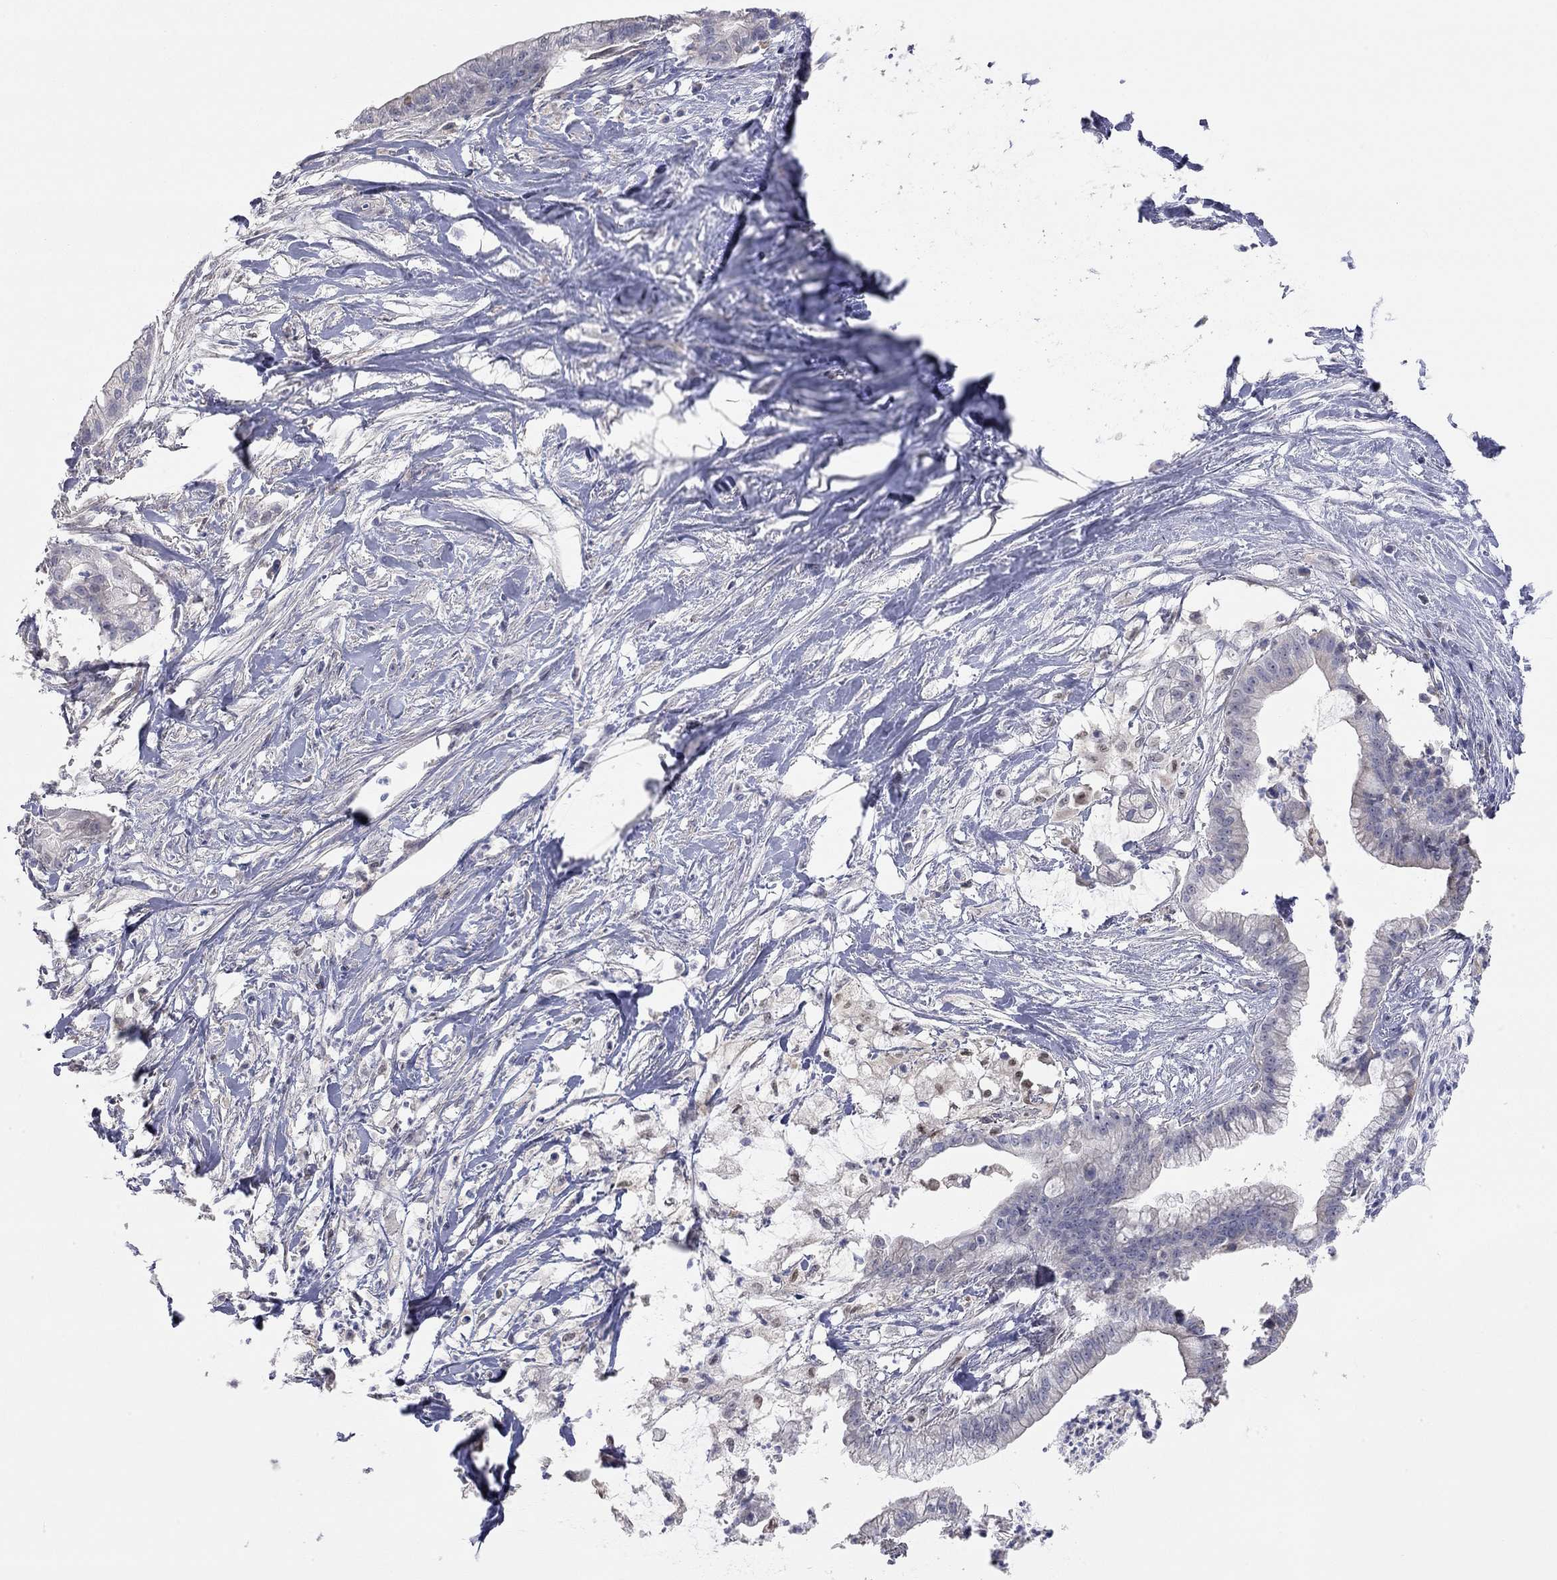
{"staining": {"intensity": "negative", "quantity": "none", "location": "none"}, "tissue": "pancreatic cancer", "cell_type": "Tumor cells", "image_type": "cancer", "snomed": [{"axis": "morphology", "description": "Normal tissue, NOS"}, {"axis": "morphology", "description": "Adenocarcinoma, NOS"}, {"axis": "topography", "description": "Pancreas"}], "caption": "Tumor cells are negative for protein expression in human adenocarcinoma (pancreatic).", "gene": "PAPSS2", "patient": {"sex": "female", "age": 58}}